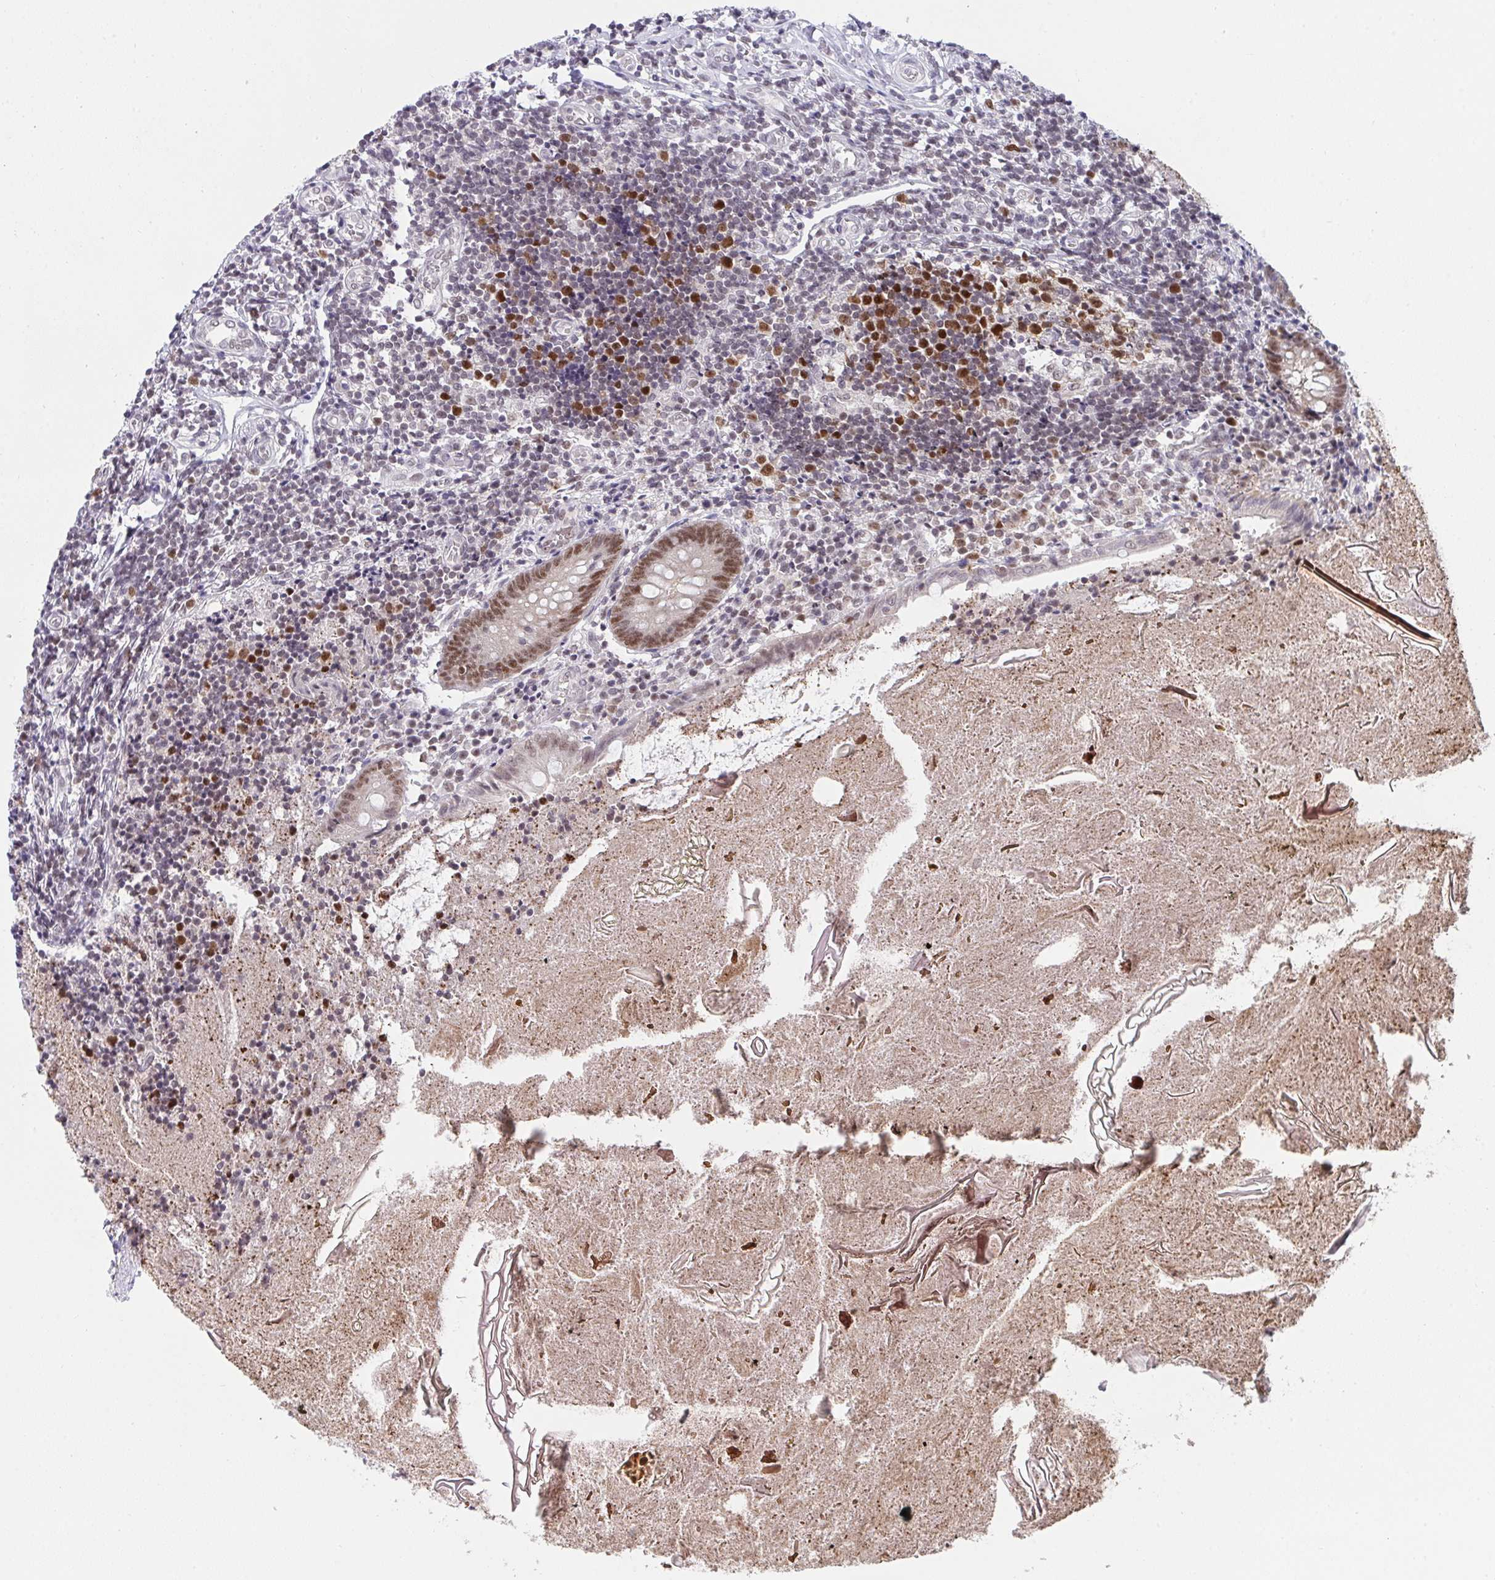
{"staining": {"intensity": "moderate", "quantity": "25%-75%", "location": "nuclear"}, "tissue": "appendix", "cell_type": "Glandular cells", "image_type": "normal", "snomed": [{"axis": "morphology", "description": "Normal tissue, NOS"}, {"axis": "topography", "description": "Appendix"}], "caption": "The image shows immunohistochemical staining of unremarkable appendix. There is moderate nuclear staining is identified in about 25%-75% of glandular cells. Nuclei are stained in blue.", "gene": "RFC4", "patient": {"sex": "female", "age": 17}}